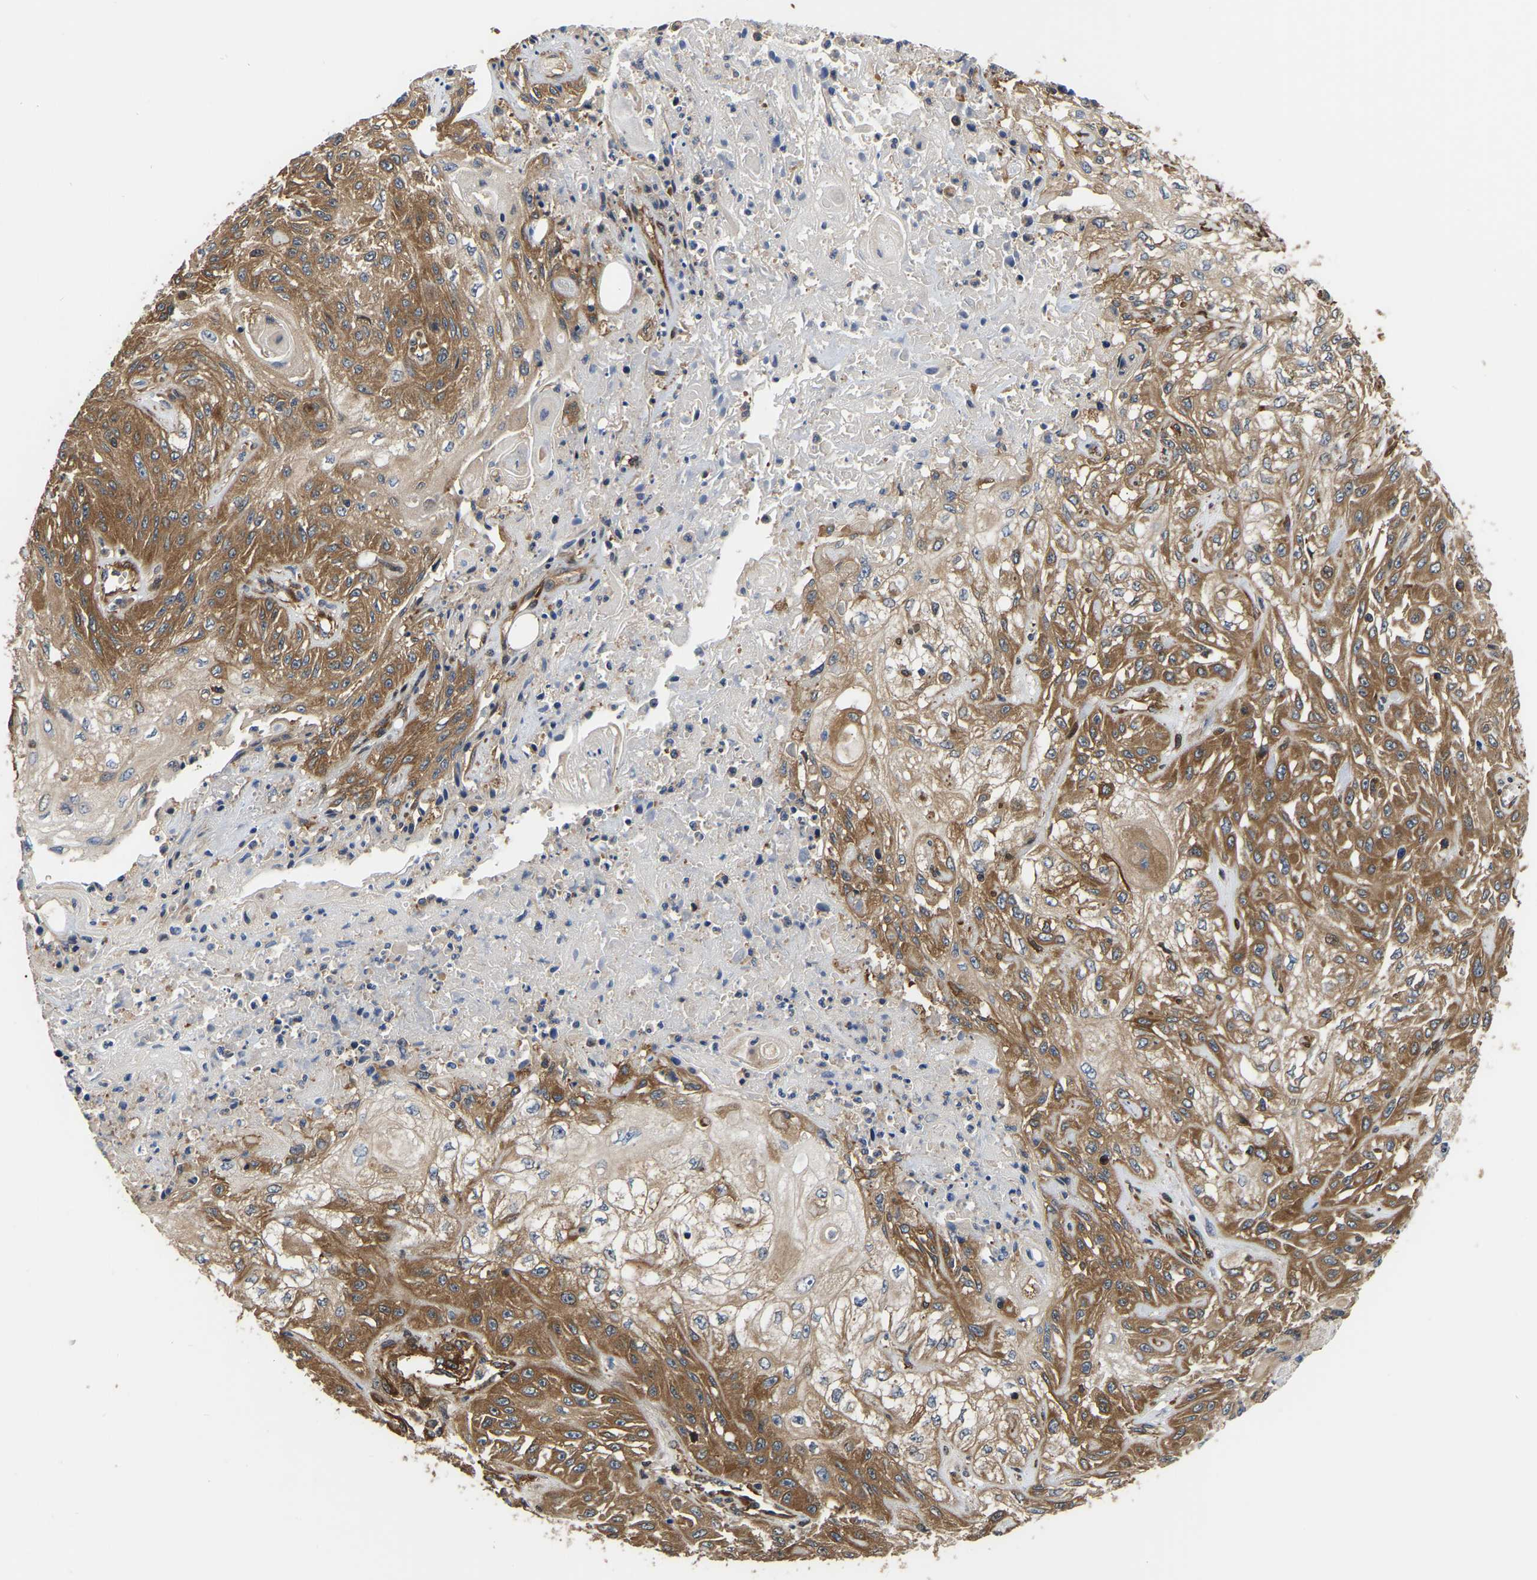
{"staining": {"intensity": "moderate", "quantity": ">75%", "location": "cytoplasmic/membranous"}, "tissue": "skin cancer", "cell_type": "Tumor cells", "image_type": "cancer", "snomed": [{"axis": "morphology", "description": "Squamous cell carcinoma, NOS"}, {"axis": "morphology", "description": "Squamous cell carcinoma, metastatic, NOS"}, {"axis": "topography", "description": "Skin"}, {"axis": "topography", "description": "Lymph node"}], "caption": "Protein expression analysis of human skin cancer reveals moderate cytoplasmic/membranous positivity in approximately >75% of tumor cells. (DAB = brown stain, brightfield microscopy at high magnification).", "gene": "GARS1", "patient": {"sex": "male", "age": 75}}